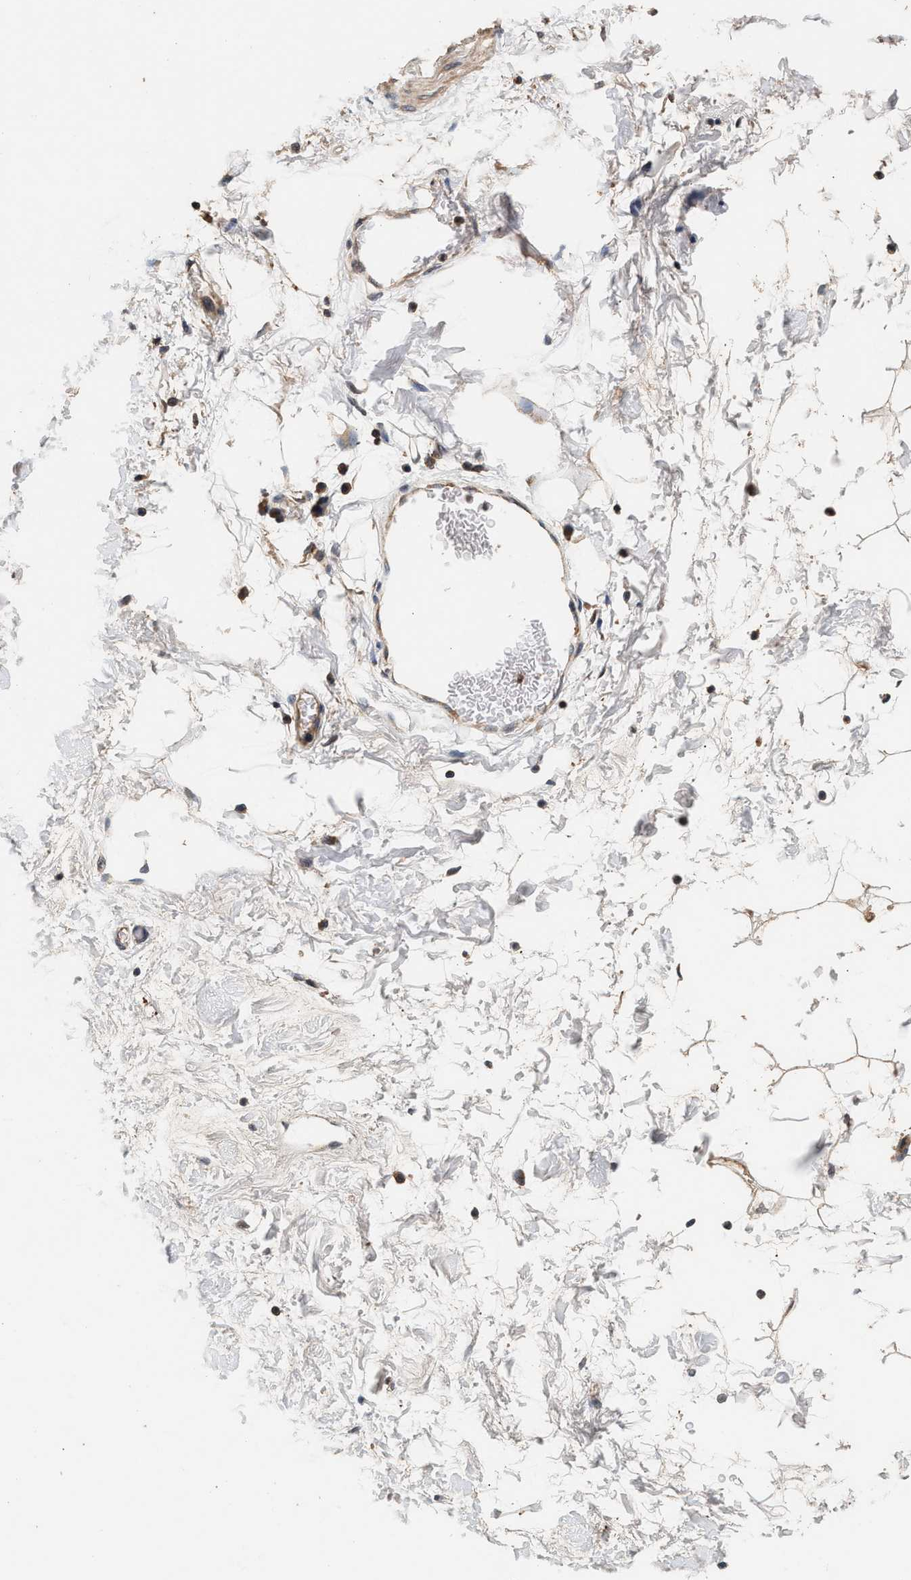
{"staining": {"intensity": "moderate", "quantity": ">75%", "location": "cytoplasmic/membranous"}, "tissue": "adipose tissue", "cell_type": "Adipocytes", "image_type": "normal", "snomed": [{"axis": "morphology", "description": "Normal tissue, NOS"}, {"axis": "topography", "description": "Soft tissue"}], "caption": "Immunohistochemistry photomicrograph of unremarkable human adipose tissue stained for a protein (brown), which reveals medium levels of moderate cytoplasmic/membranous expression in approximately >75% of adipocytes.", "gene": "PTGR3", "patient": {"sex": "male", "age": 72}}